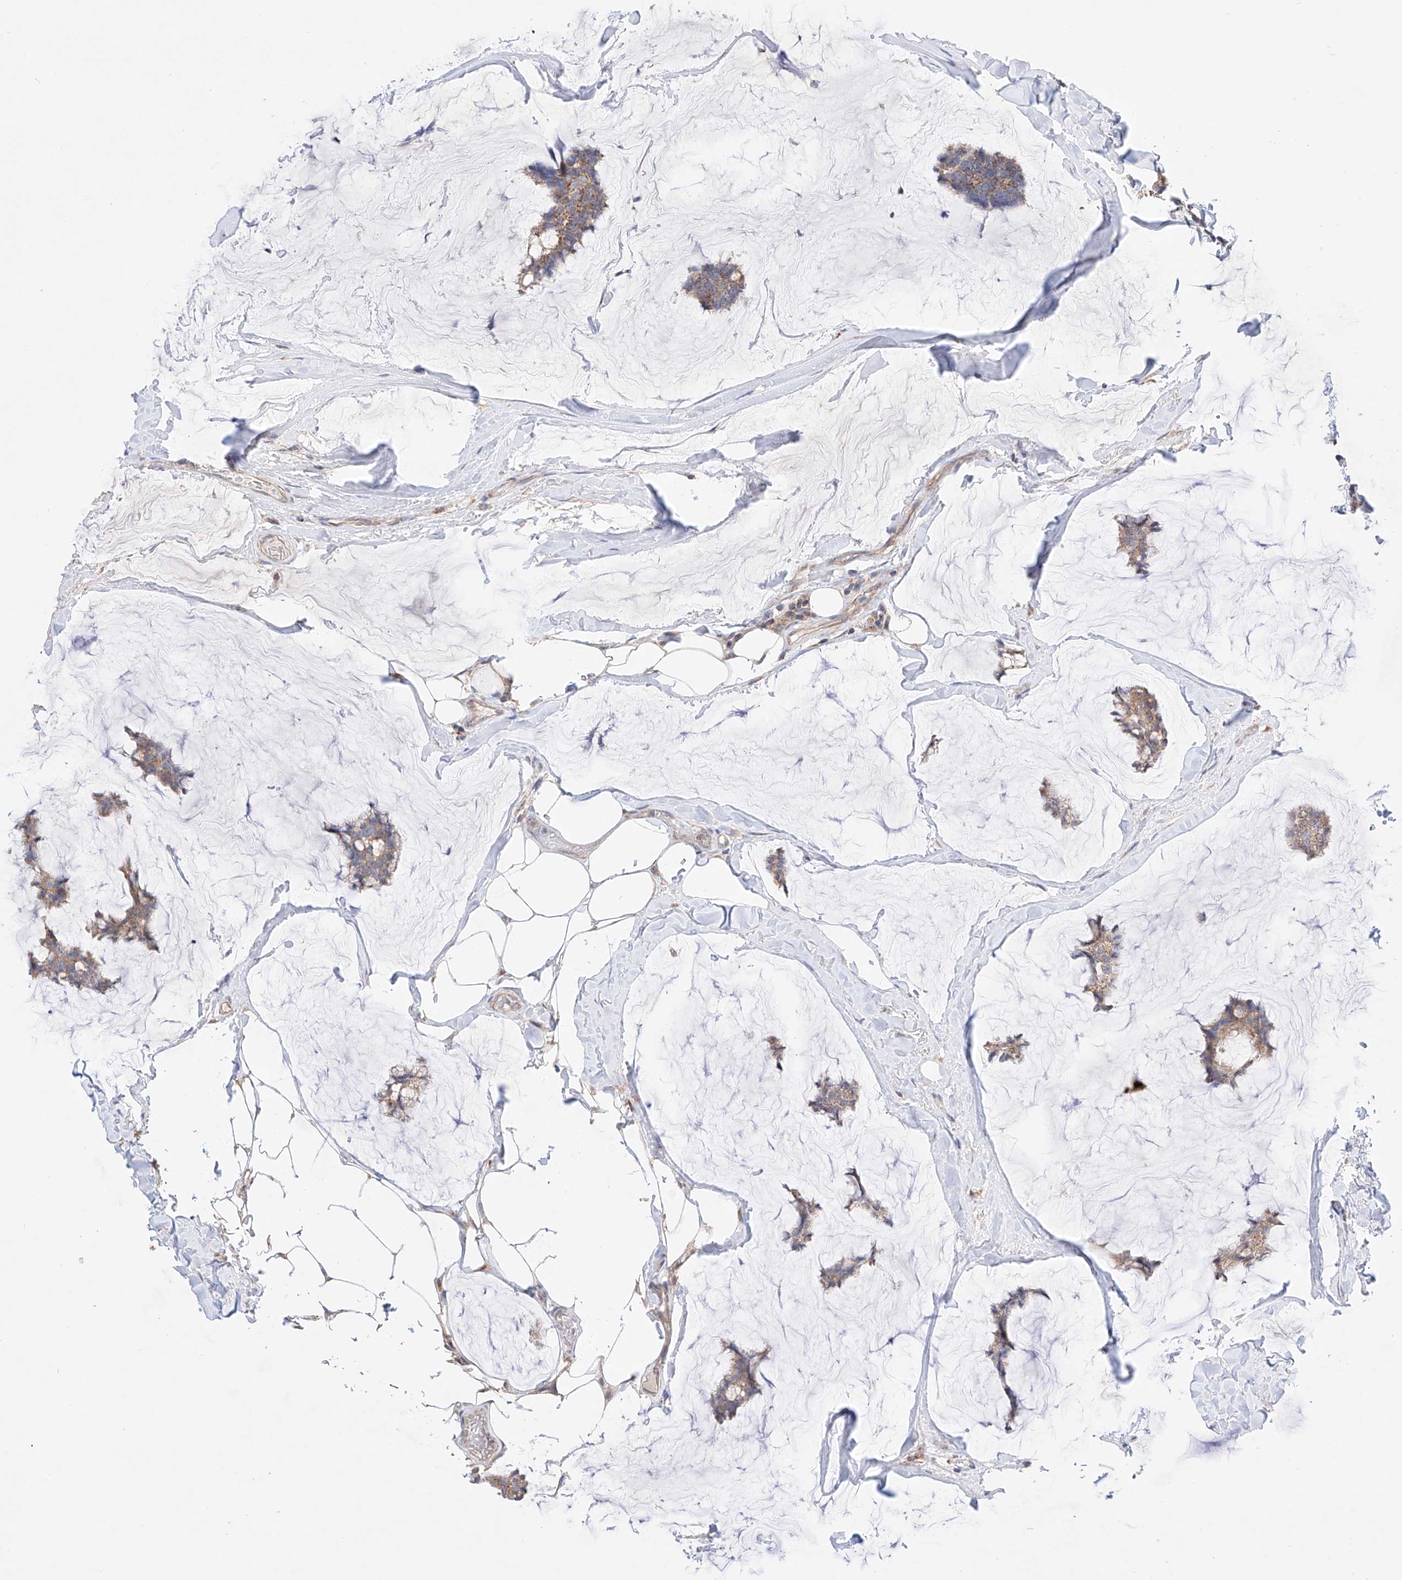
{"staining": {"intensity": "moderate", "quantity": ">75%", "location": "cytoplasmic/membranous"}, "tissue": "breast cancer", "cell_type": "Tumor cells", "image_type": "cancer", "snomed": [{"axis": "morphology", "description": "Duct carcinoma"}, {"axis": "topography", "description": "Breast"}], "caption": "A micrograph of breast infiltrating ductal carcinoma stained for a protein demonstrates moderate cytoplasmic/membranous brown staining in tumor cells.", "gene": "KTI12", "patient": {"sex": "female", "age": 93}}